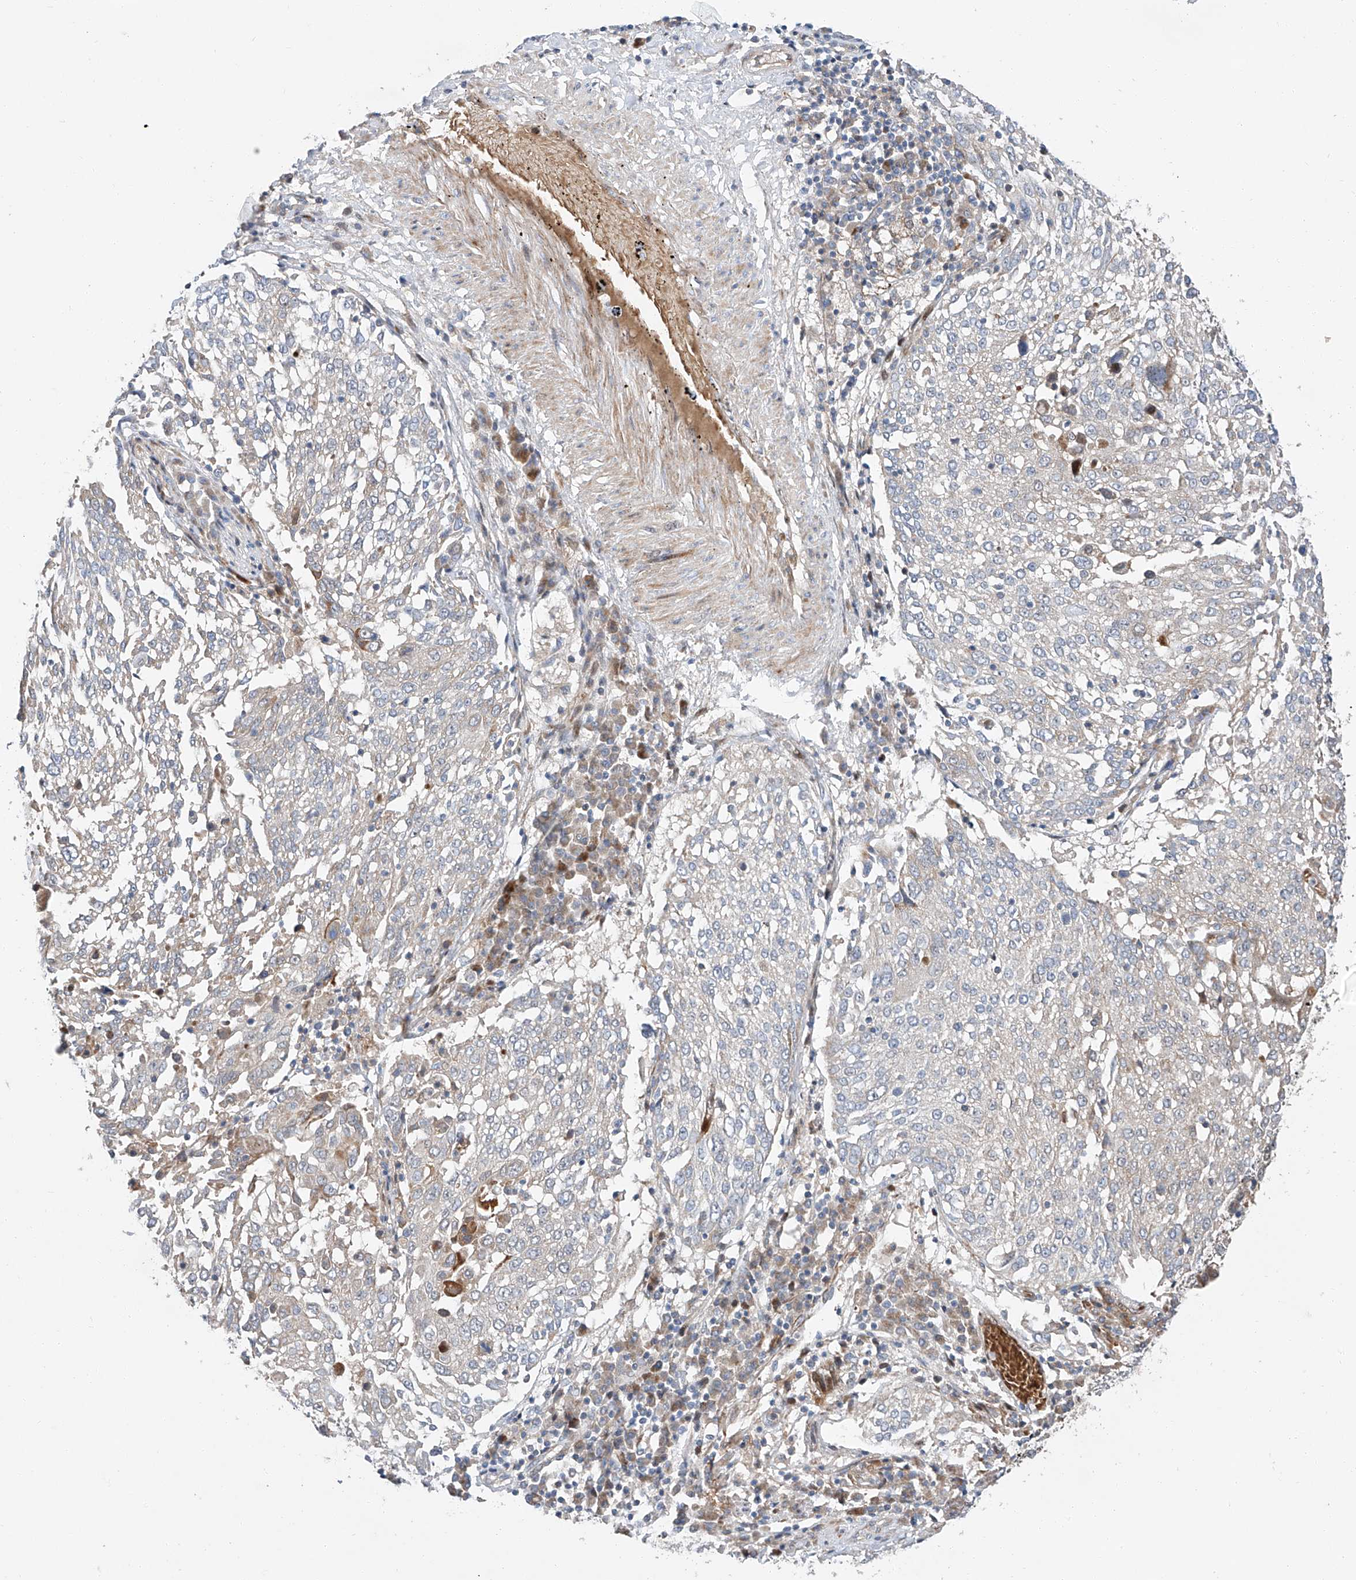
{"staining": {"intensity": "negative", "quantity": "none", "location": "none"}, "tissue": "lung cancer", "cell_type": "Tumor cells", "image_type": "cancer", "snomed": [{"axis": "morphology", "description": "Squamous cell carcinoma, NOS"}, {"axis": "topography", "description": "Lung"}], "caption": "A high-resolution photomicrograph shows IHC staining of squamous cell carcinoma (lung), which displays no significant positivity in tumor cells.", "gene": "USF3", "patient": {"sex": "male", "age": 65}}